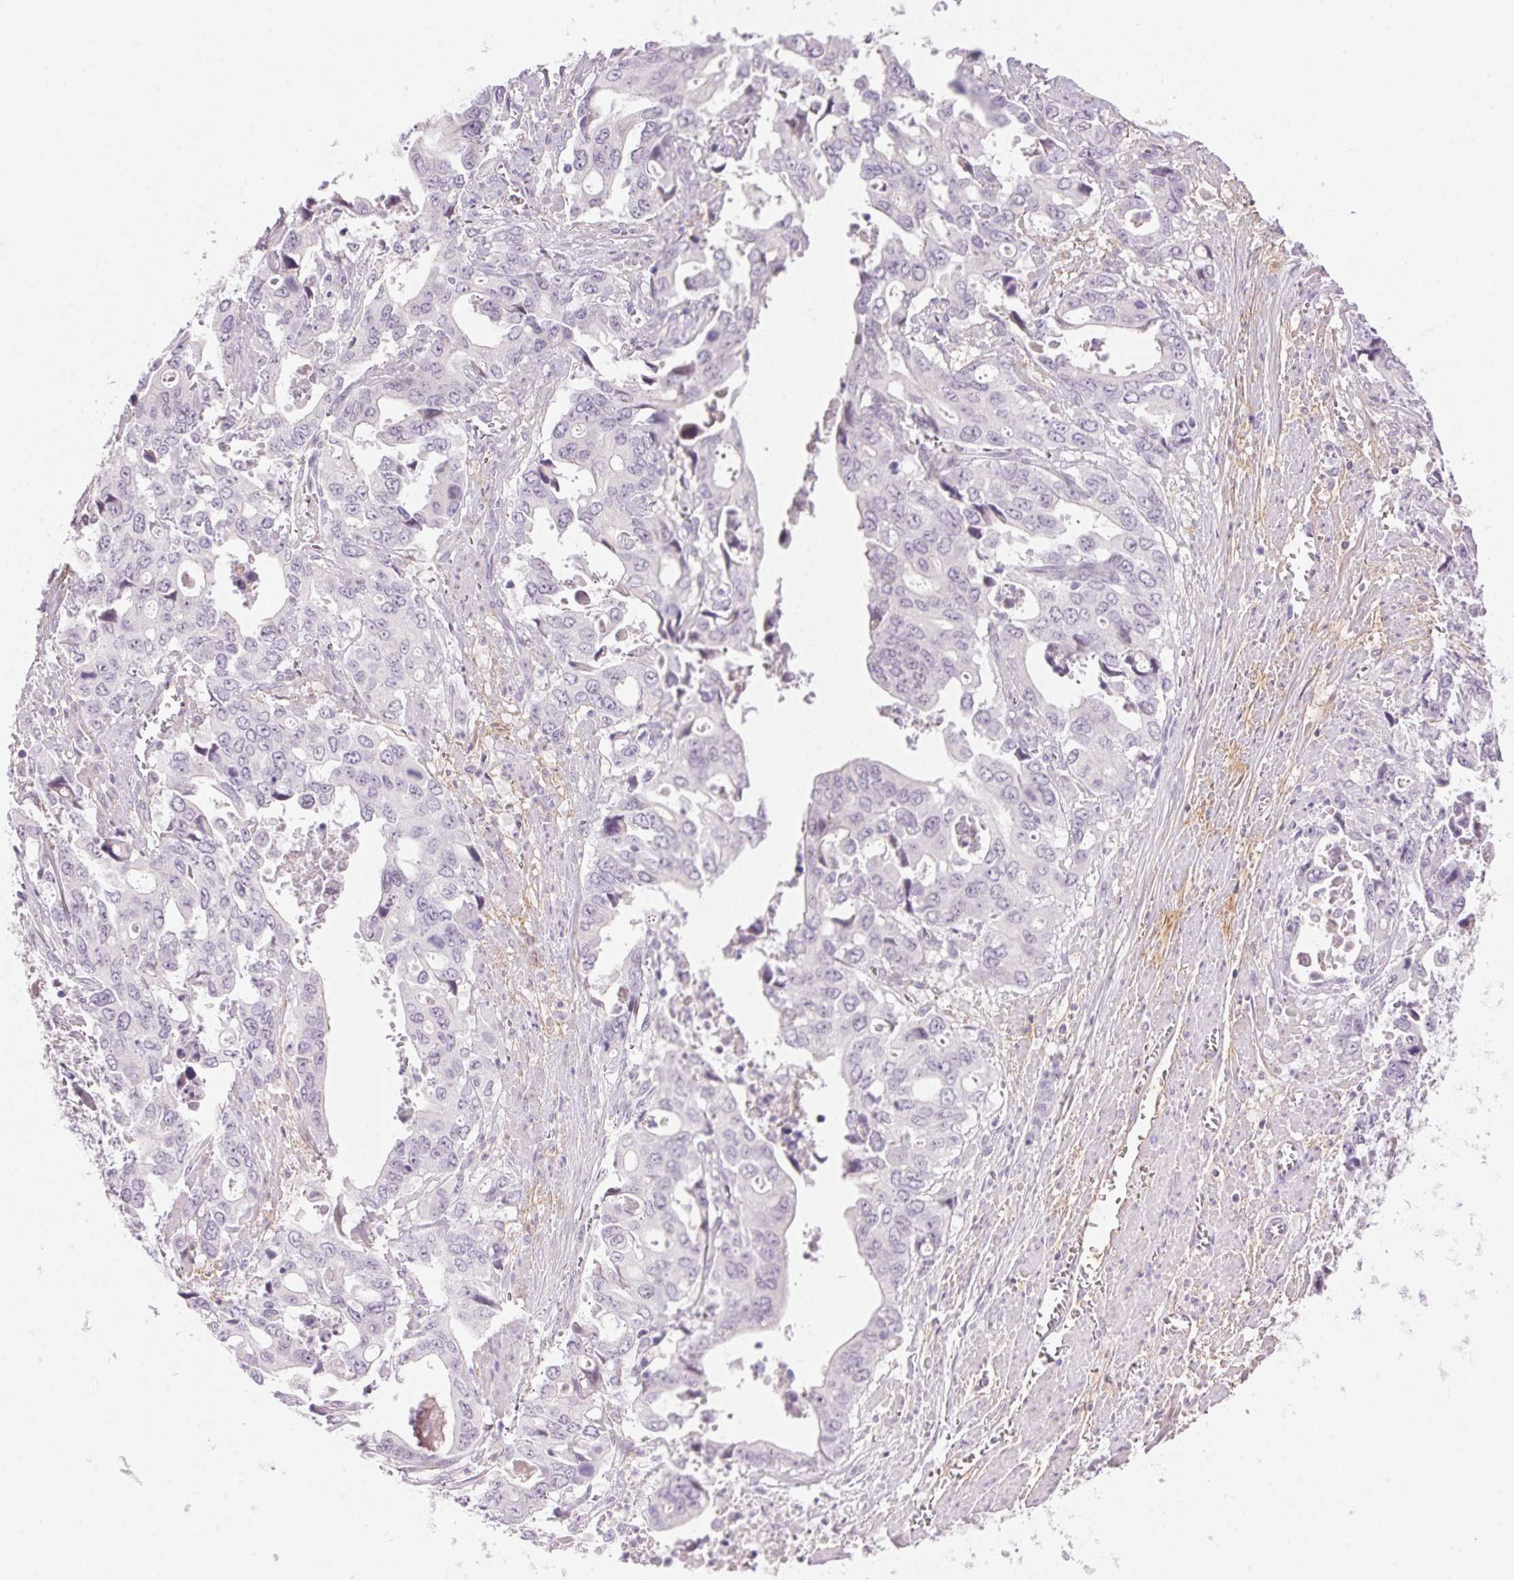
{"staining": {"intensity": "negative", "quantity": "none", "location": "none"}, "tissue": "stomach cancer", "cell_type": "Tumor cells", "image_type": "cancer", "snomed": [{"axis": "morphology", "description": "Adenocarcinoma, NOS"}, {"axis": "topography", "description": "Stomach, upper"}], "caption": "This is an immunohistochemistry photomicrograph of stomach cancer. There is no positivity in tumor cells.", "gene": "TEKT1", "patient": {"sex": "male", "age": 74}}